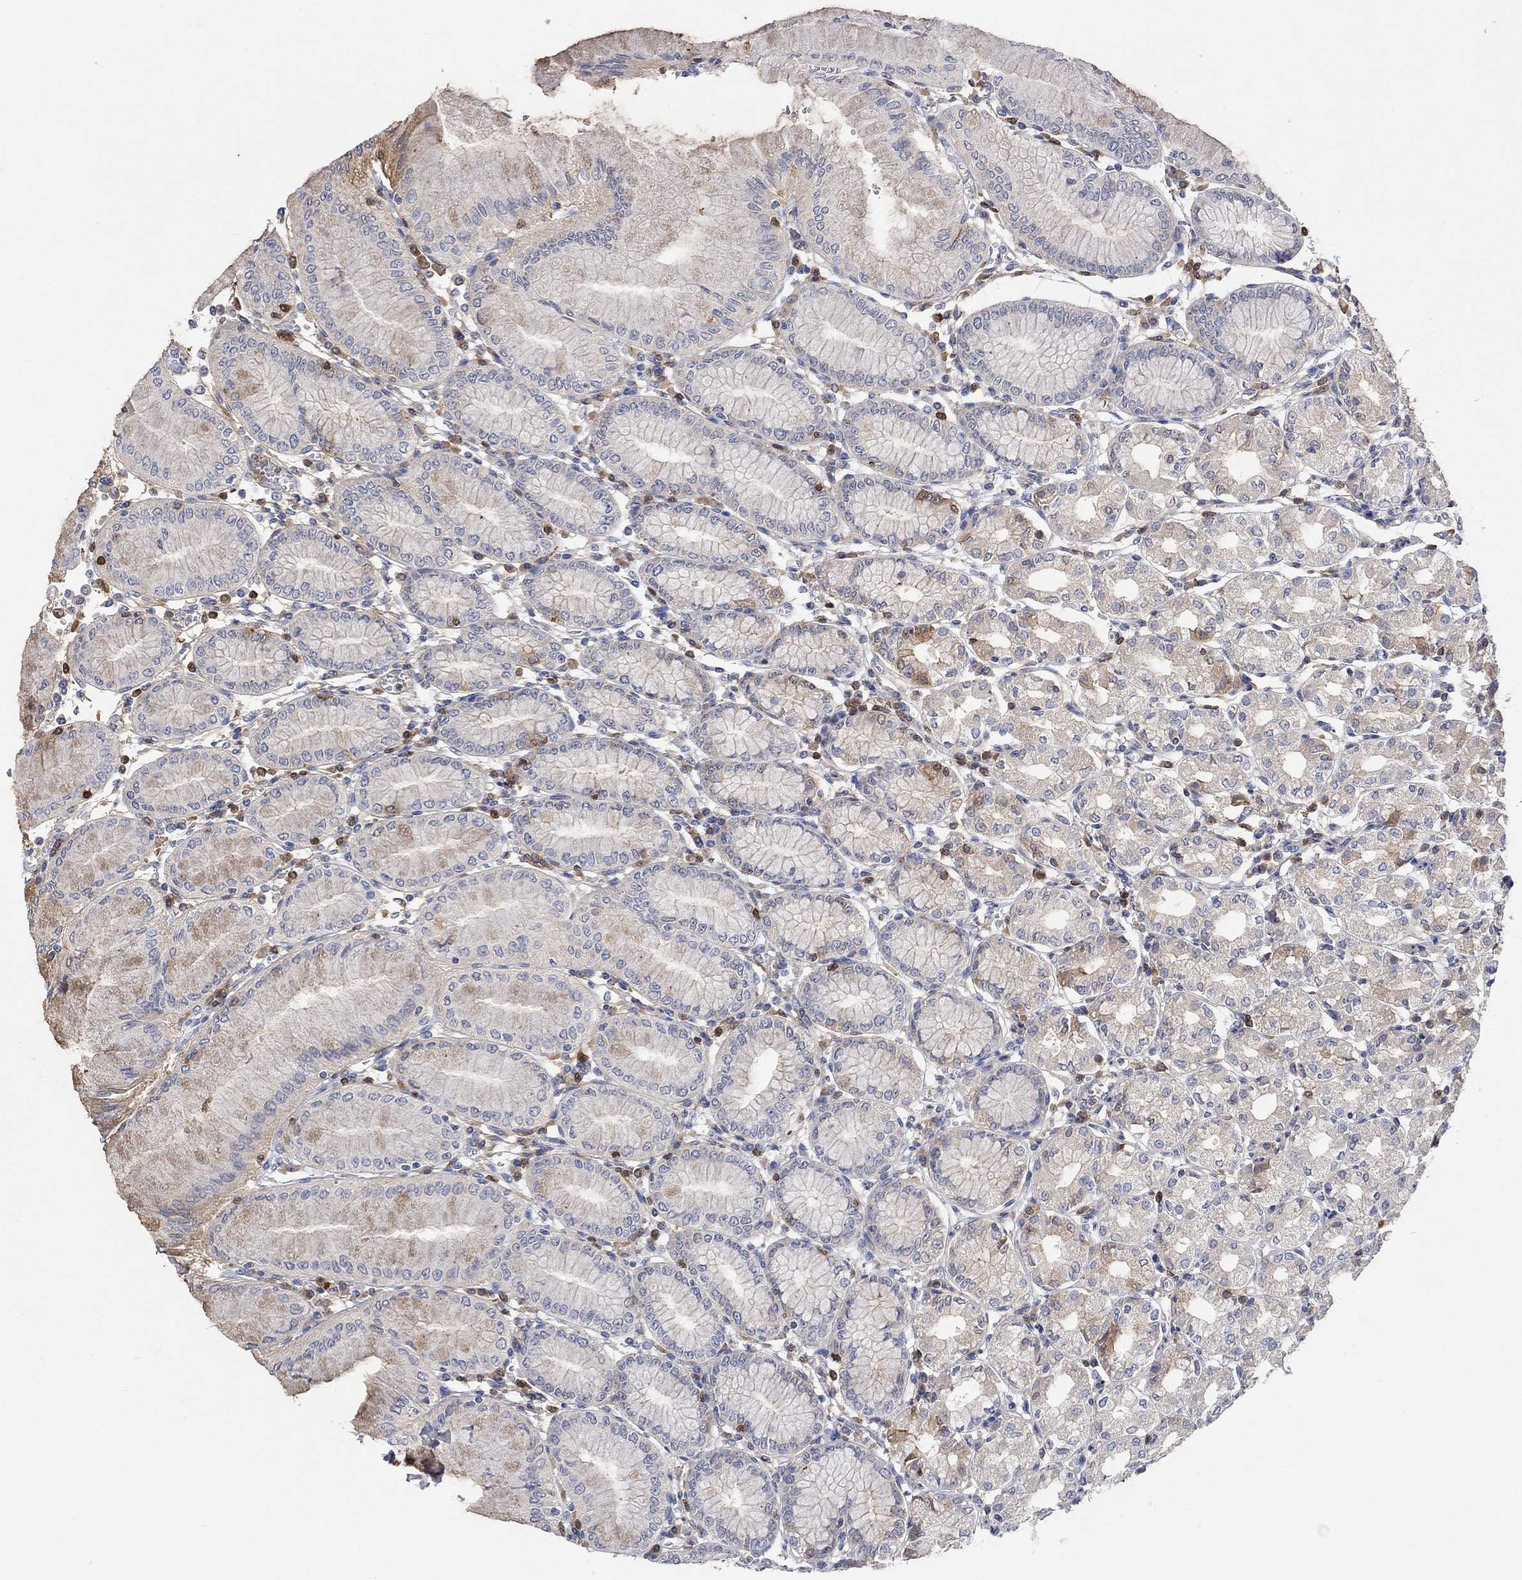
{"staining": {"intensity": "moderate", "quantity": "<25%", "location": "cytoplasmic/membranous"}, "tissue": "stomach", "cell_type": "Glandular cells", "image_type": "normal", "snomed": [{"axis": "morphology", "description": "Normal tissue, NOS"}, {"axis": "topography", "description": "Skeletal muscle"}, {"axis": "topography", "description": "Stomach"}], "caption": "Immunohistochemical staining of unremarkable human stomach demonstrates low levels of moderate cytoplasmic/membranous staining in about <25% of glandular cells. The staining is performed using DAB brown chromogen to label protein expression. The nuclei are counter-stained blue using hematoxylin.", "gene": "MSTN", "patient": {"sex": "female", "age": 57}}